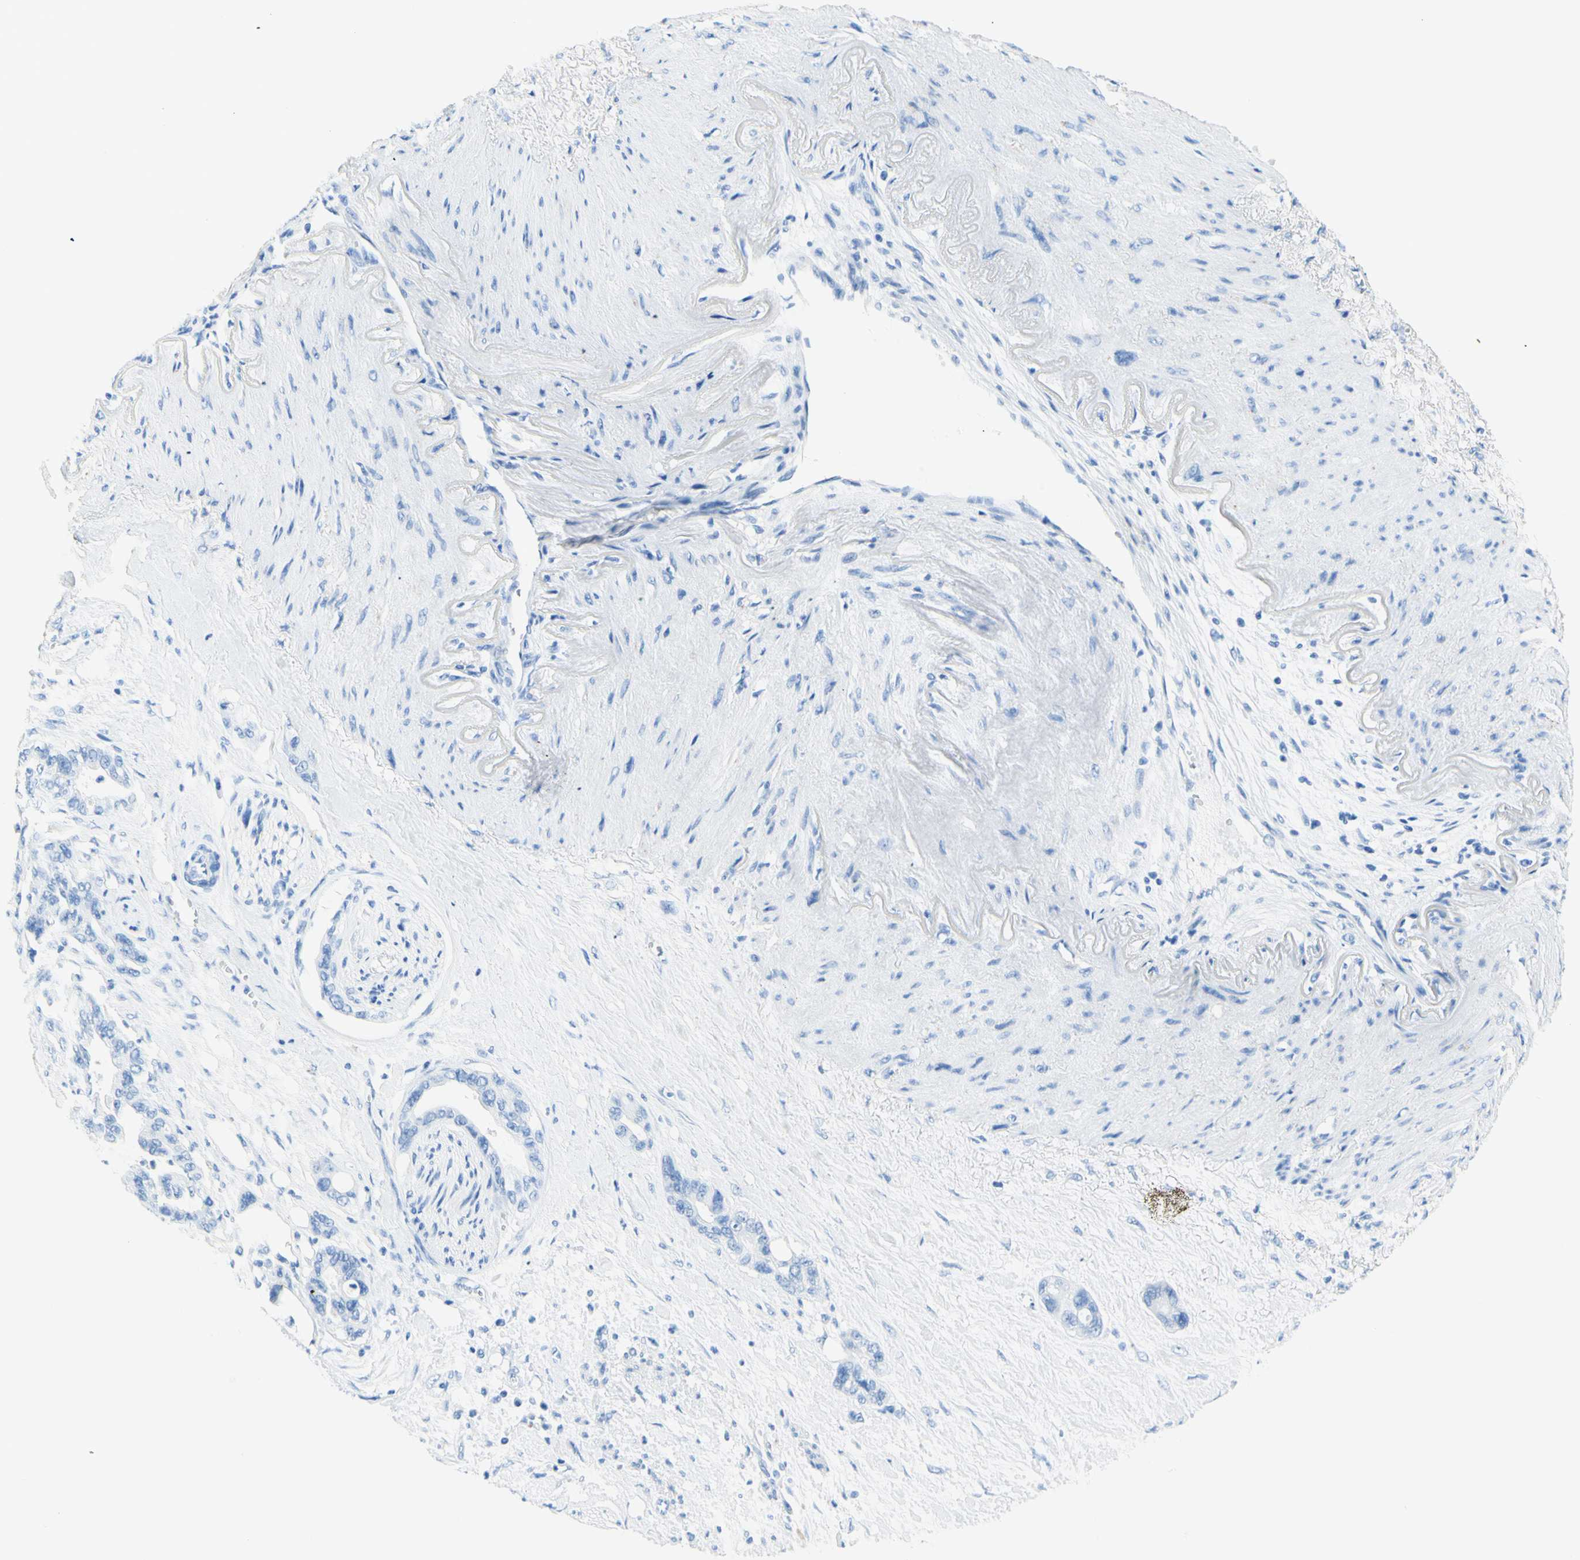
{"staining": {"intensity": "negative", "quantity": "none", "location": "none"}, "tissue": "pancreatic cancer", "cell_type": "Tumor cells", "image_type": "cancer", "snomed": [{"axis": "morphology", "description": "Adenocarcinoma, NOS"}, {"axis": "topography", "description": "Pancreas"}], "caption": "Tumor cells show no significant positivity in adenocarcinoma (pancreatic).", "gene": "MYH2", "patient": {"sex": "male", "age": 70}}